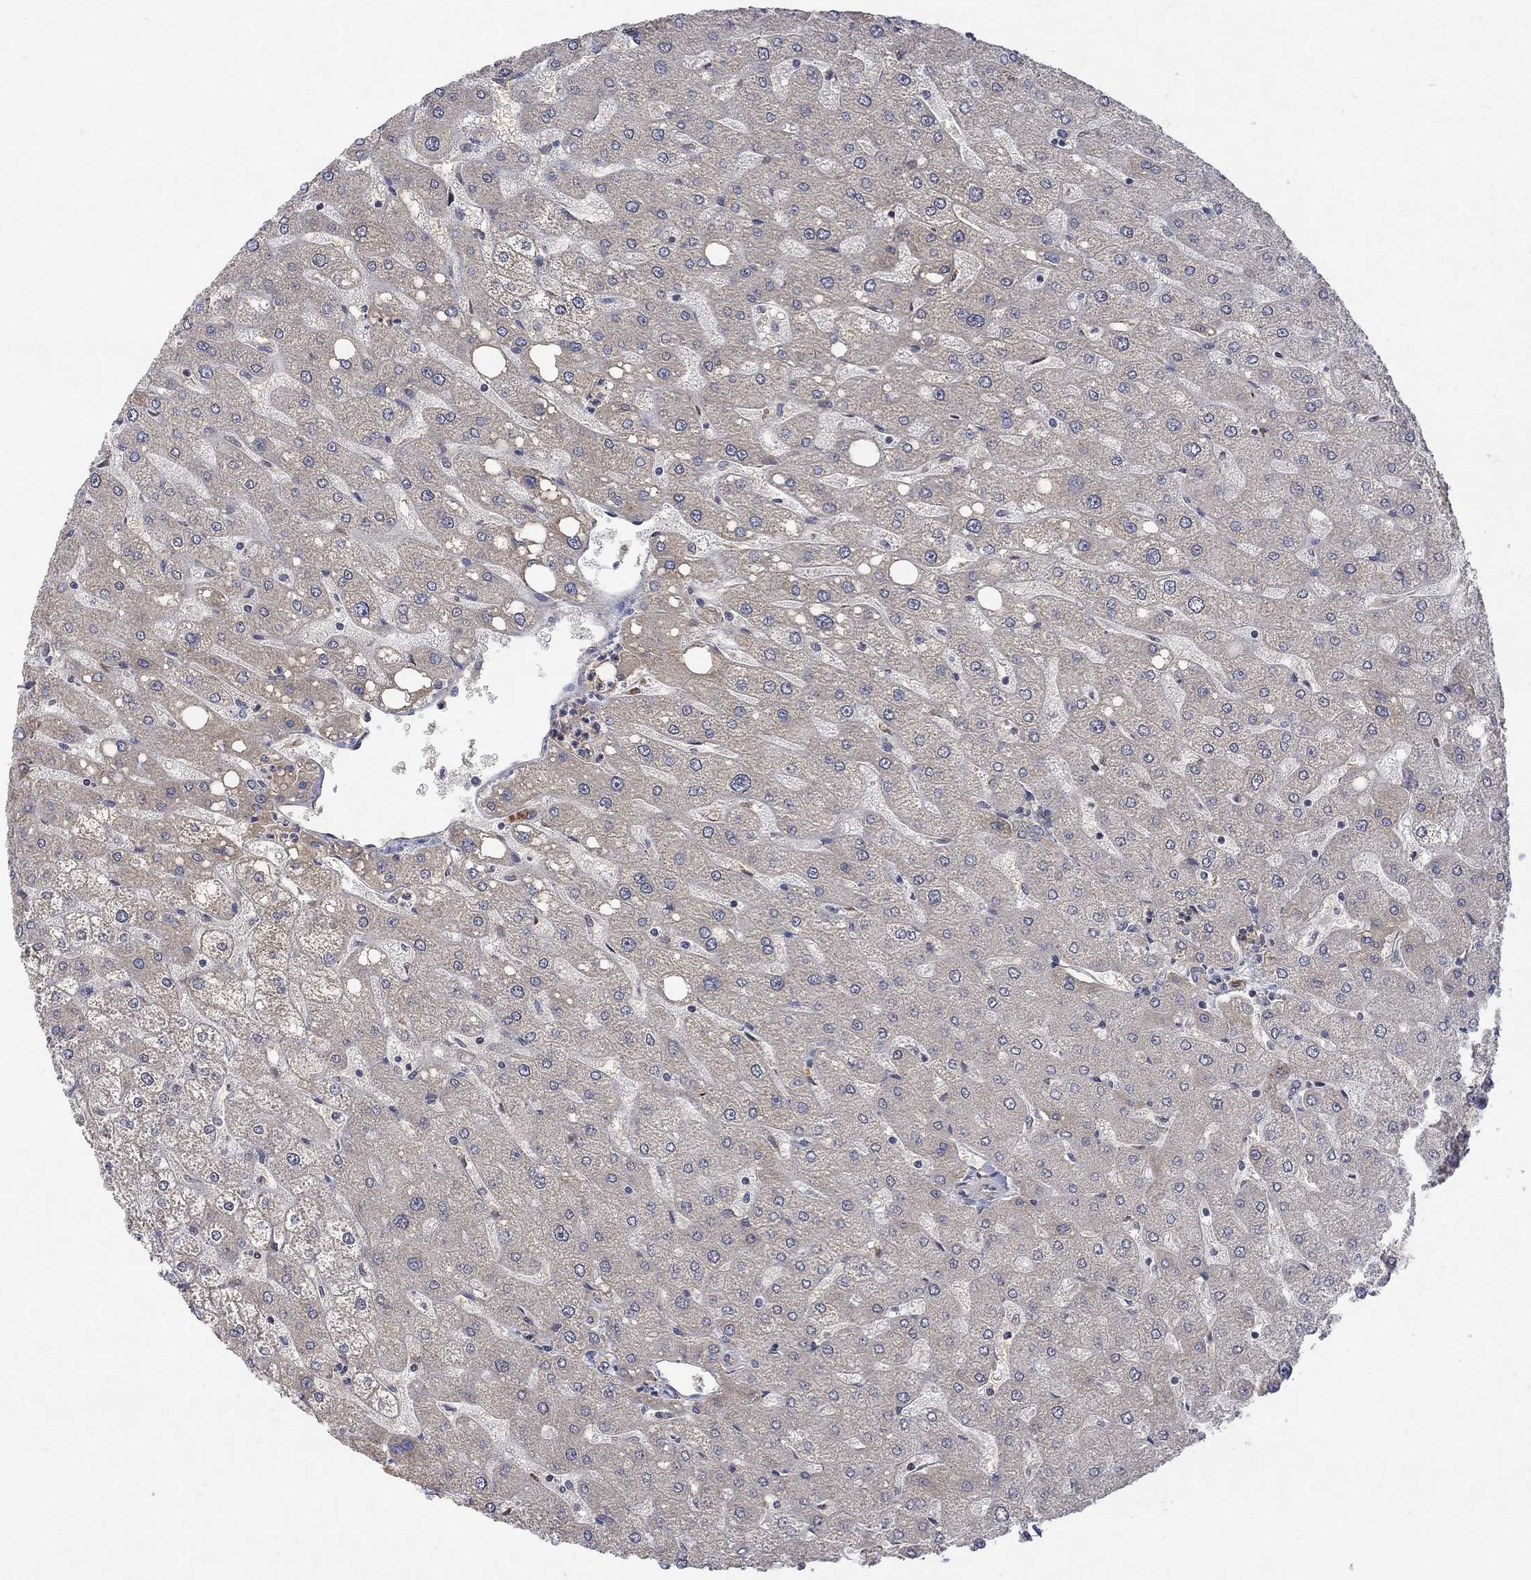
{"staining": {"intensity": "negative", "quantity": "none", "location": "none"}, "tissue": "liver", "cell_type": "Cholangiocytes", "image_type": "normal", "snomed": [{"axis": "morphology", "description": "Normal tissue, NOS"}, {"axis": "topography", "description": "Liver"}], "caption": "Immunohistochemistry of unremarkable liver reveals no positivity in cholangiocytes.", "gene": "GRIN2D", "patient": {"sex": "male", "age": 67}}